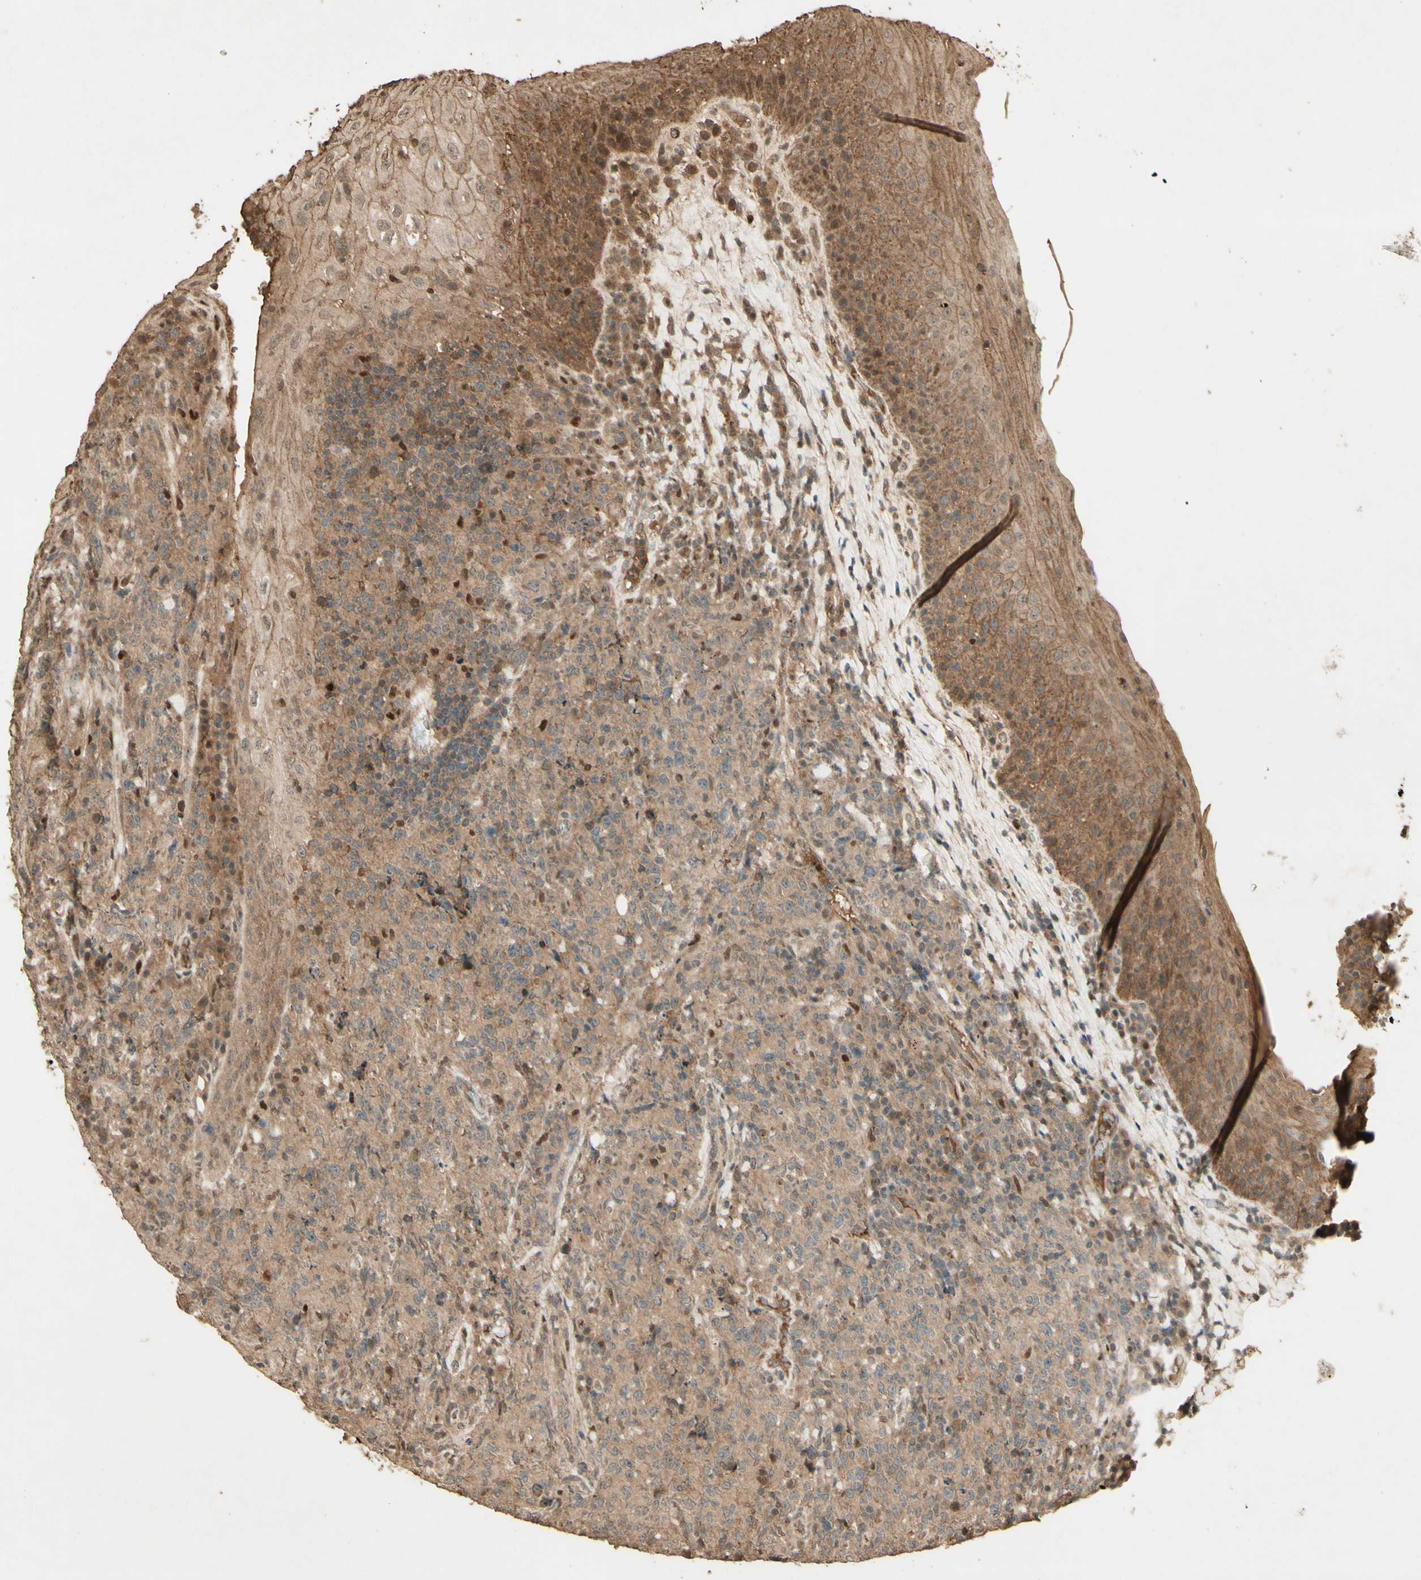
{"staining": {"intensity": "moderate", "quantity": ">75%", "location": "cytoplasmic/membranous,nuclear"}, "tissue": "lymphoma", "cell_type": "Tumor cells", "image_type": "cancer", "snomed": [{"axis": "morphology", "description": "Malignant lymphoma, non-Hodgkin's type, High grade"}, {"axis": "topography", "description": "Tonsil"}], "caption": "Approximately >75% of tumor cells in lymphoma exhibit moderate cytoplasmic/membranous and nuclear protein expression as visualized by brown immunohistochemical staining.", "gene": "SMAD9", "patient": {"sex": "female", "age": 36}}